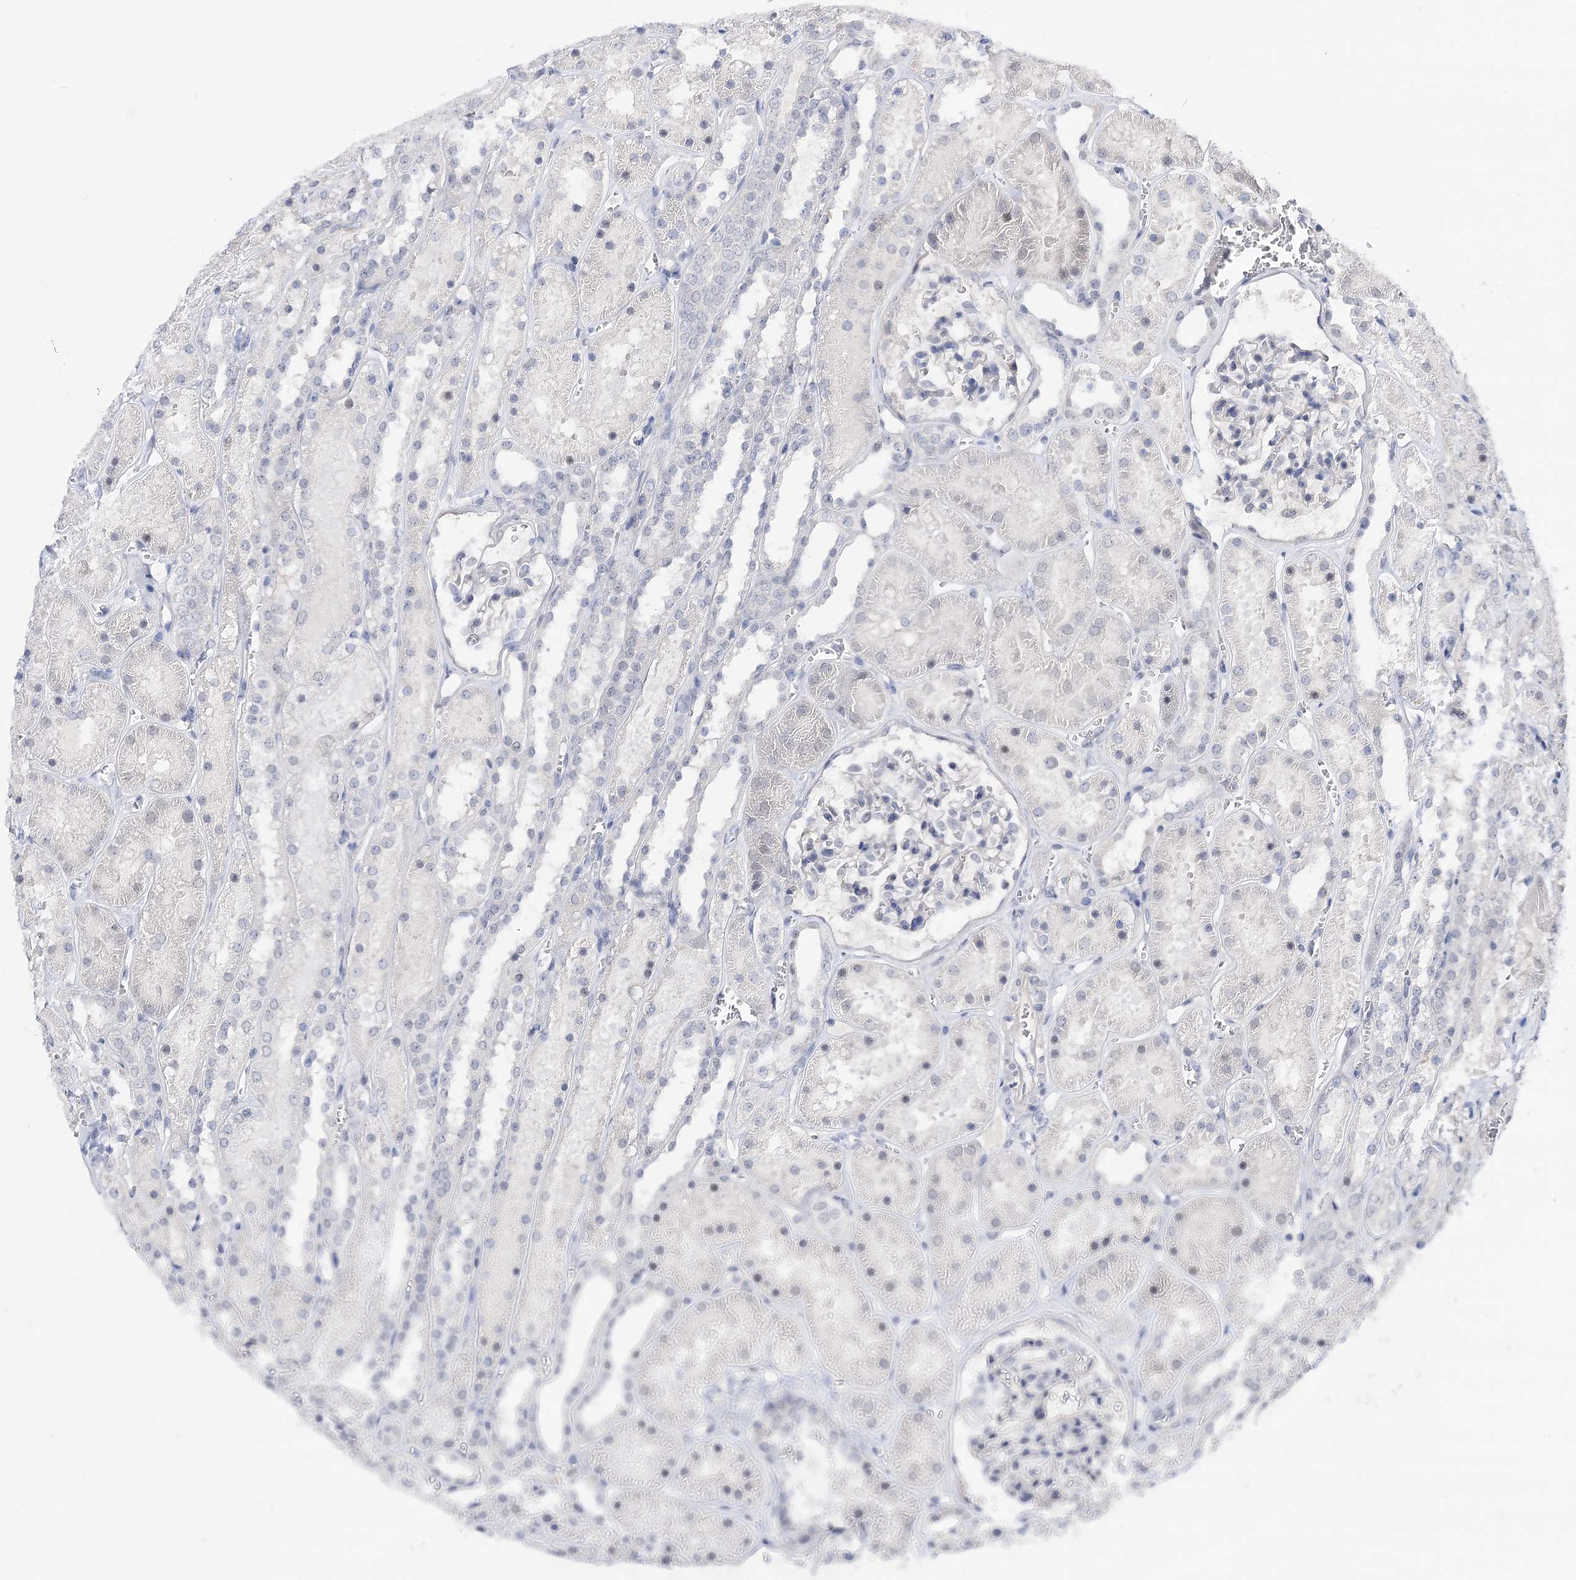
{"staining": {"intensity": "negative", "quantity": "none", "location": "none"}, "tissue": "kidney", "cell_type": "Cells in glomeruli", "image_type": "normal", "snomed": [{"axis": "morphology", "description": "Normal tissue, NOS"}, {"axis": "topography", "description": "Kidney"}], "caption": "IHC photomicrograph of unremarkable human kidney stained for a protein (brown), which shows no staining in cells in glomeruli. (Immunohistochemistry (ihc), brightfield microscopy, high magnification).", "gene": "ATP10B", "patient": {"sex": "female", "age": 41}}